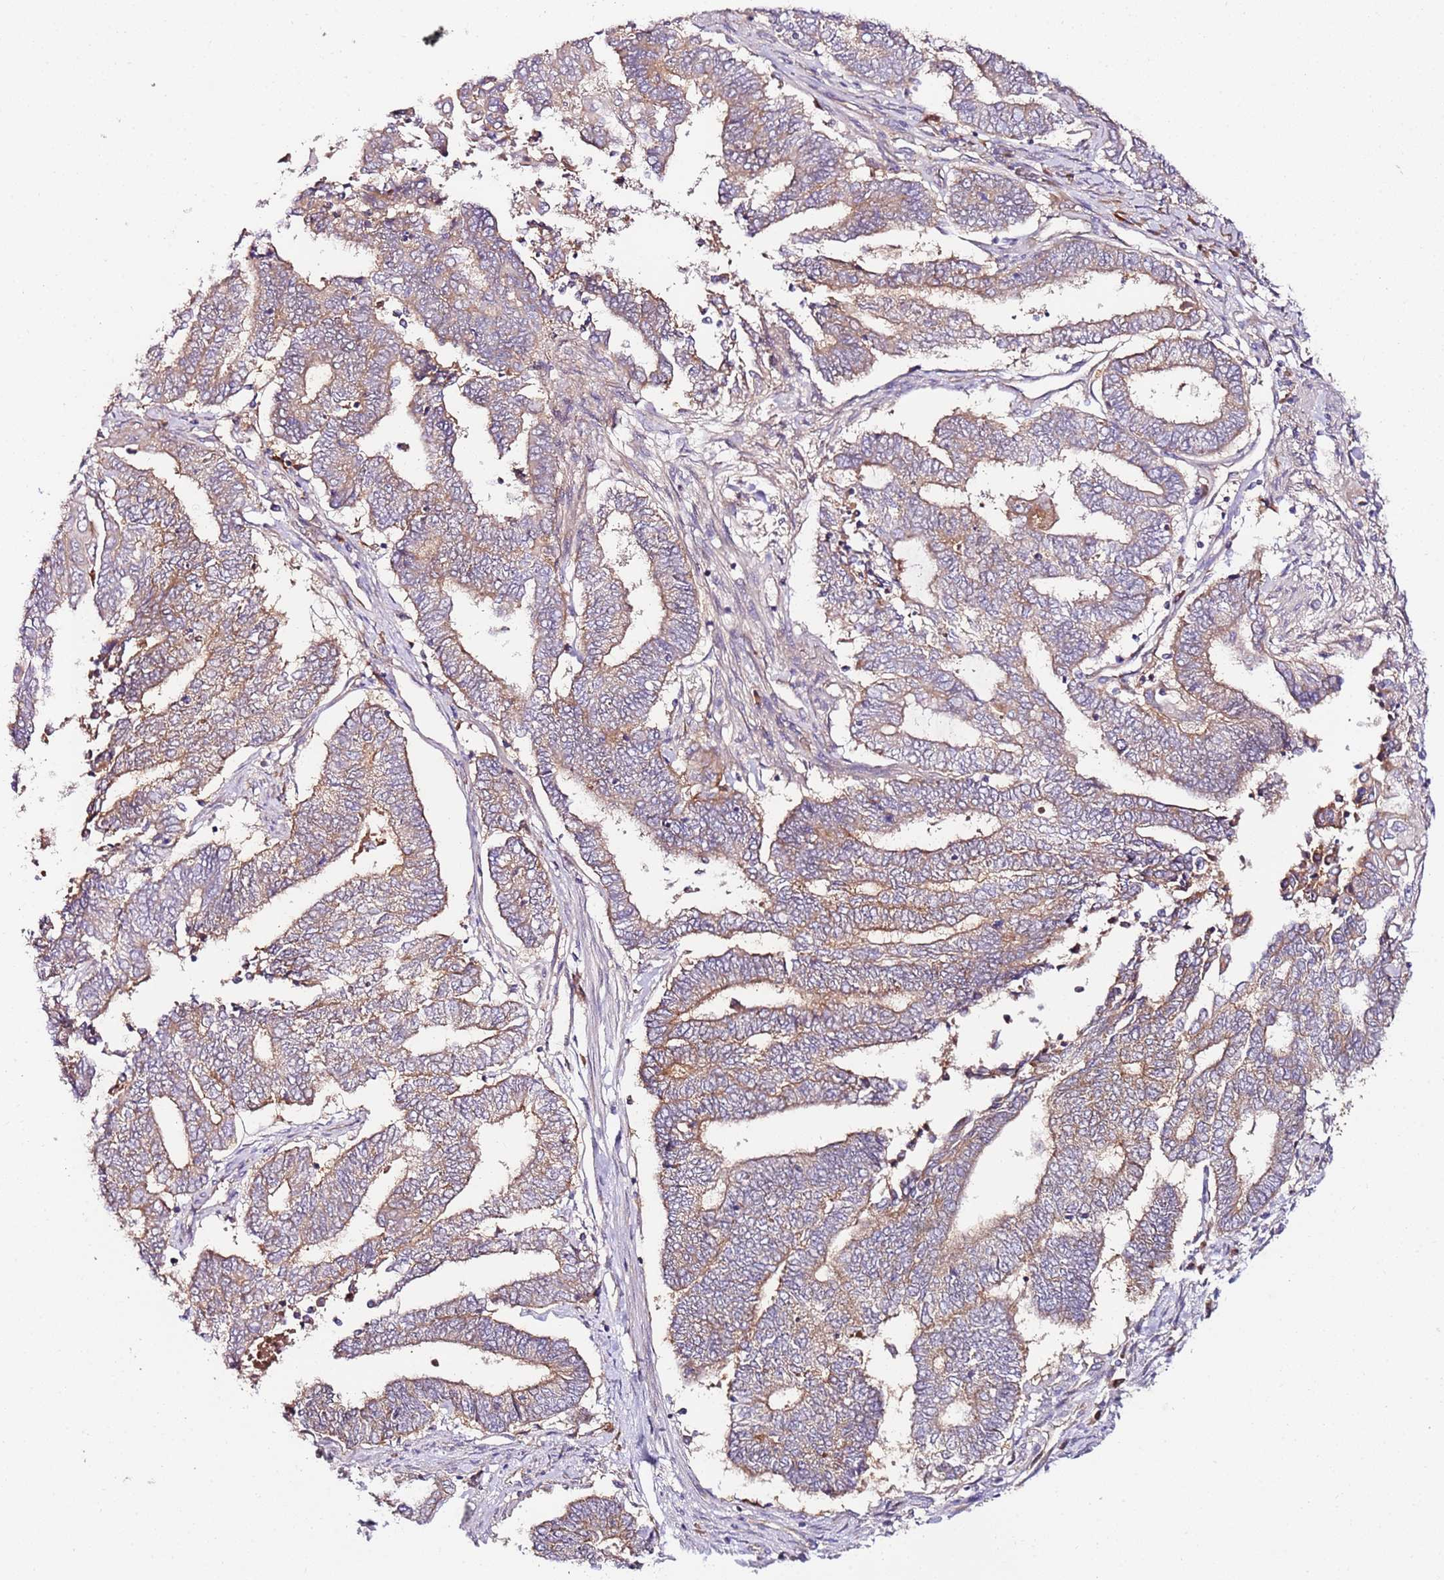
{"staining": {"intensity": "moderate", "quantity": ">75%", "location": "cytoplasmic/membranous"}, "tissue": "endometrial cancer", "cell_type": "Tumor cells", "image_type": "cancer", "snomed": [{"axis": "morphology", "description": "Adenocarcinoma, NOS"}, {"axis": "topography", "description": "Uterus"}, {"axis": "topography", "description": "Endometrium"}], "caption": "The immunohistochemical stain labels moderate cytoplasmic/membranous staining in tumor cells of endometrial cancer (adenocarcinoma) tissue.", "gene": "FLVCR1", "patient": {"sex": "female", "age": 70}}